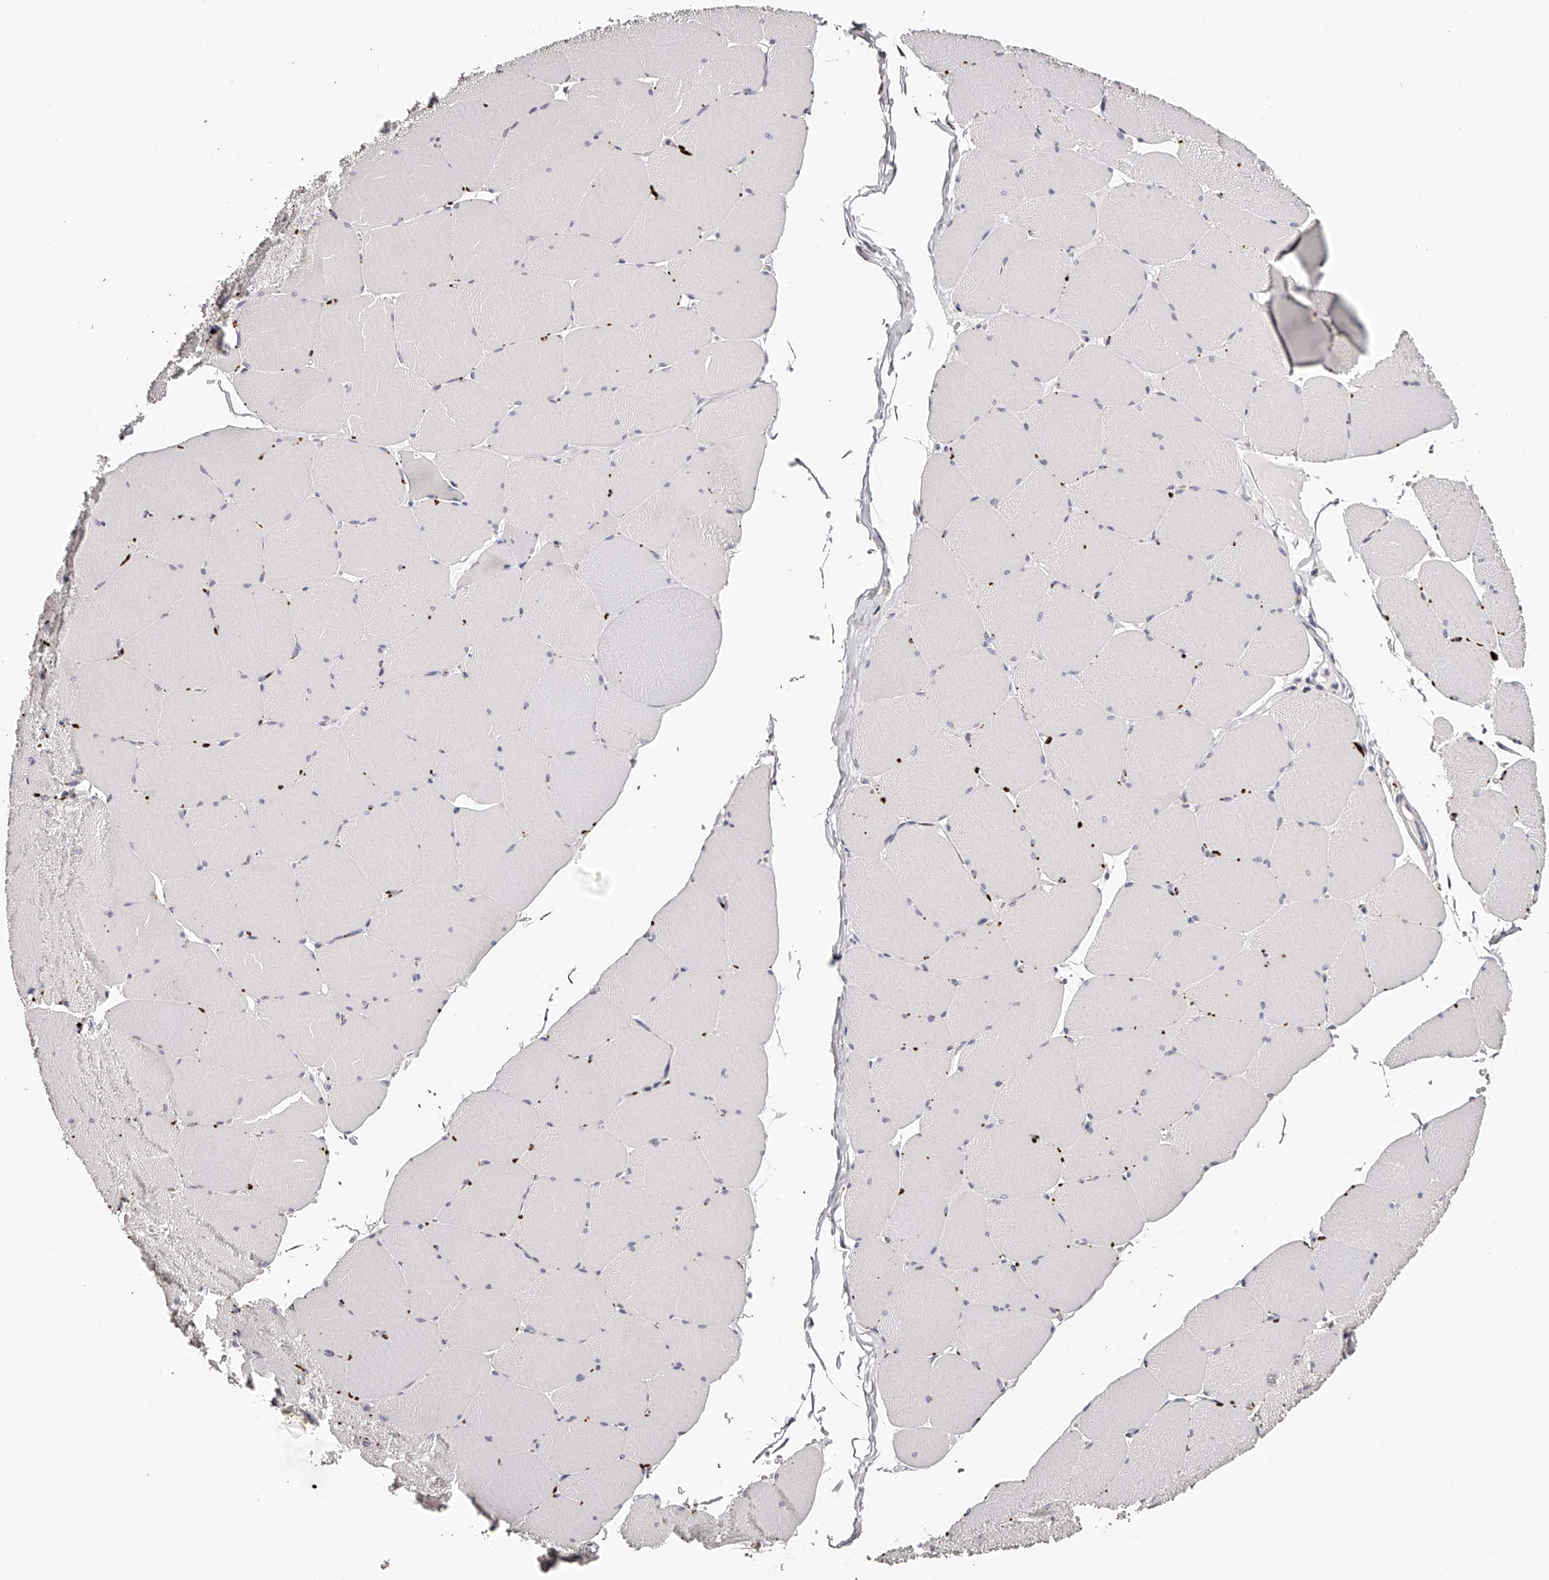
{"staining": {"intensity": "negative", "quantity": "none", "location": "none"}, "tissue": "skeletal muscle", "cell_type": "Myocytes", "image_type": "normal", "snomed": [{"axis": "morphology", "description": "Normal tissue, NOS"}, {"axis": "topography", "description": "Skeletal muscle"}, {"axis": "topography", "description": "Head-Neck"}], "caption": "Skeletal muscle stained for a protein using immunohistochemistry (IHC) displays no staining myocytes.", "gene": "SLC35D3", "patient": {"sex": "male", "age": 66}}